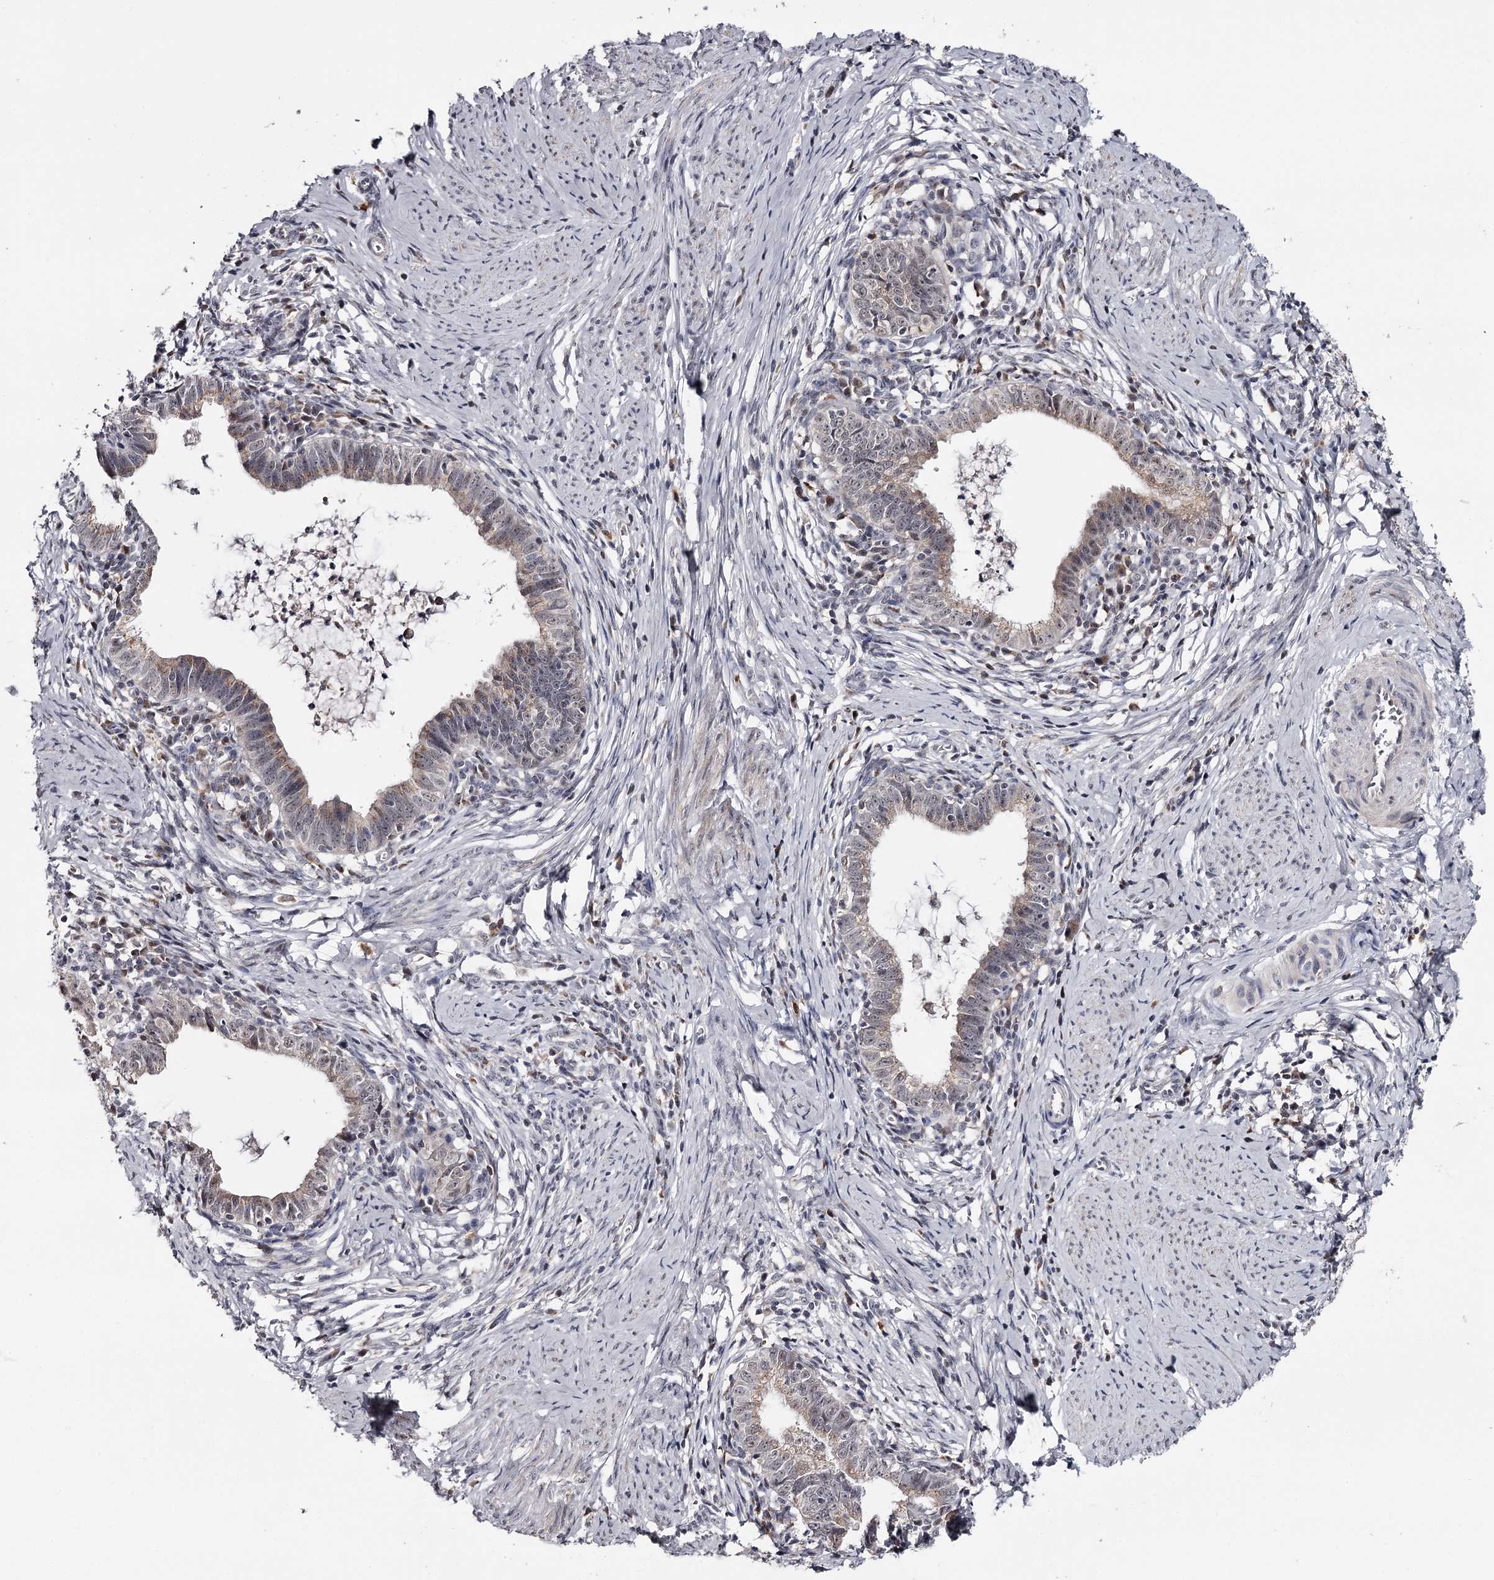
{"staining": {"intensity": "weak", "quantity": ">75%", "location": "cytoplasmic/membranous,nuclear"}, "tissue": "cervical cancer", "cell_type": "Tumor cells", "image_type": "cancer", "snomed": [{"axis": "morphology", "description": "Adenocarcinoma, NOS"}, {"axis": "topography", "description": "Cervix"}], "caption": "IHC photomicrograph of neoplastic tissue: human cervical cancer (adenocarcinoma) stained using immunohistochemistry displays low levels of weak protein expression localized specifically in the cytoplasmic/membranous and nuclear of tumor cells, appearing as a cytoplasmic/membranous and nuclear brown color.", "gene": "GTSF1", "patient": {"sex": "female", "age": 36}}